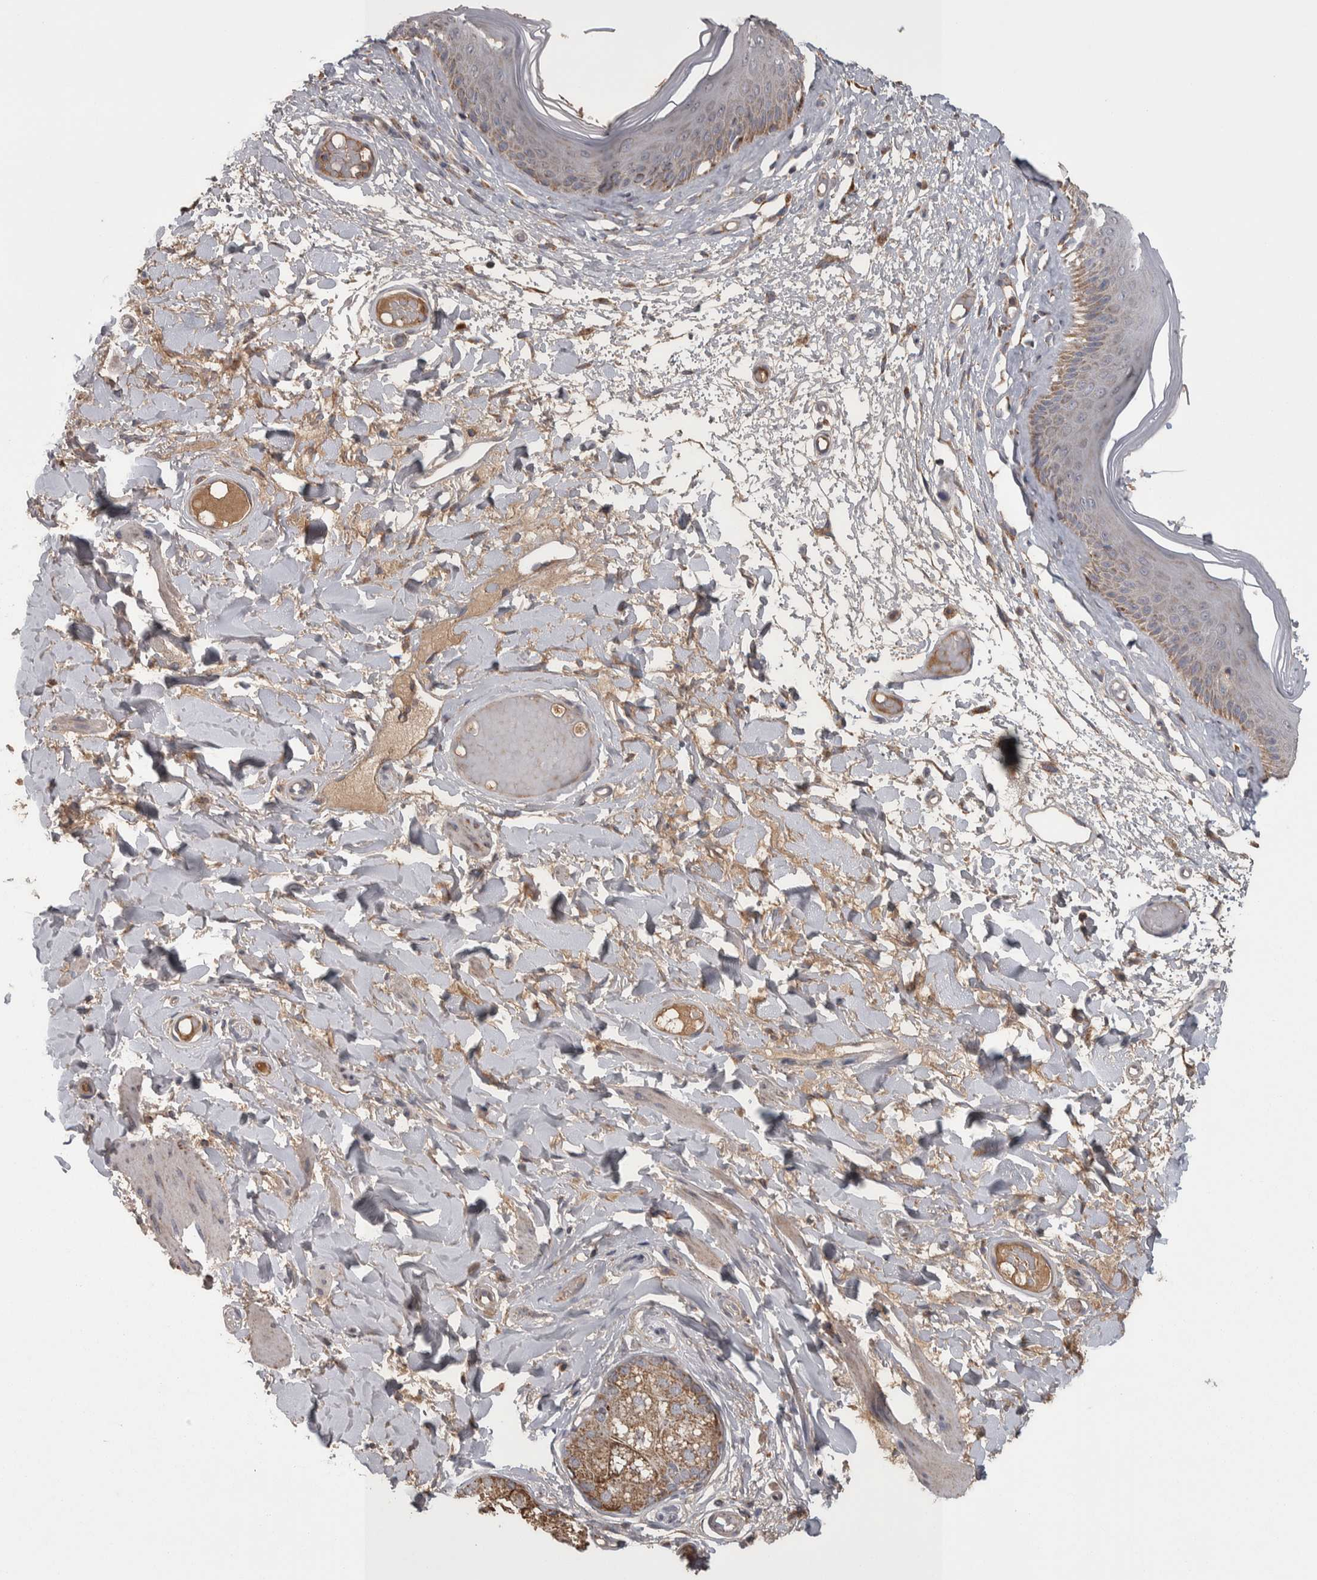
{"staining": {"intensity": "moderate", "quantity": "25%-75%", "location": "cytoplasmic/membranous"}, "tissue": "skin", "cell_type": "Epidermal cells", "image_type": "normal", "snomed": [{"axis": "morphology", "description": "Normal tissue, NOS"}, {"axis": "topography", "description": "Vulva"}], "caption": "Immunohistochemical staining of normal human skin exhibits medium levels of moderate cytoplasmic/membranous staining in about 25%-75% of epidermal cells. The staining was performed using DAB (3,3'-diaminobenzidine), with brown indicating positive protein expression. Nuclei are stained blue with hematoxylin.", "gene": "SCO1", "patient": {"sex": "female", "age": 73}}